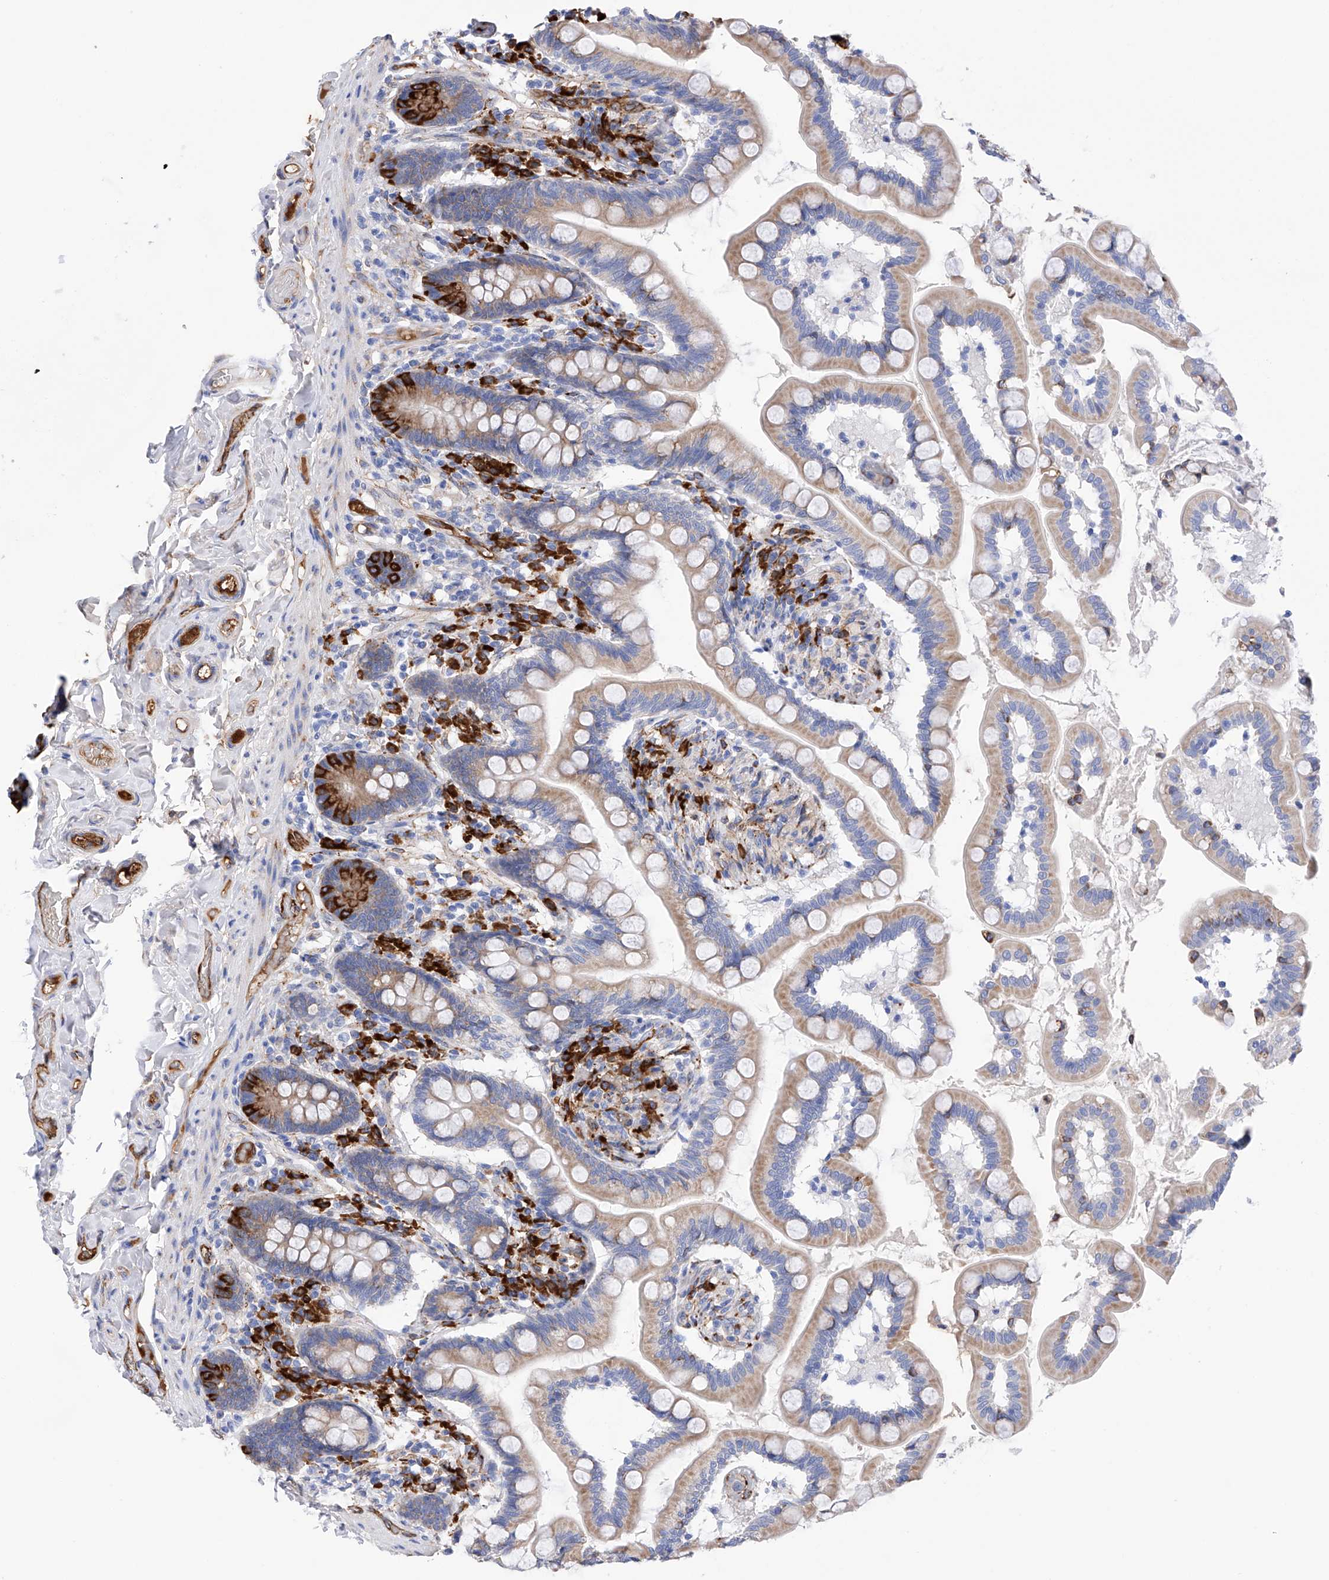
{"staining": {"intensity": "strong", "quantity": "<25%", "location": "cytoplasmic/membranous"}, "tissue": "small intestine", "cell_type": "Glandular cells", "image_type": "normal", "snomed": [{"axis": "morphology", "description": "Normal tissue, NOS"}, {"axis": "topography", "description": "Small intestine"}], "caption": "This micrograph displays IHC staining of unremarkable human small intestine, with medium strong cytoplasmic/membranous expression in approximately <25% of glandular cells.", "gene": "PDIA5", "patient": {"sex": "female", "age": 64}}